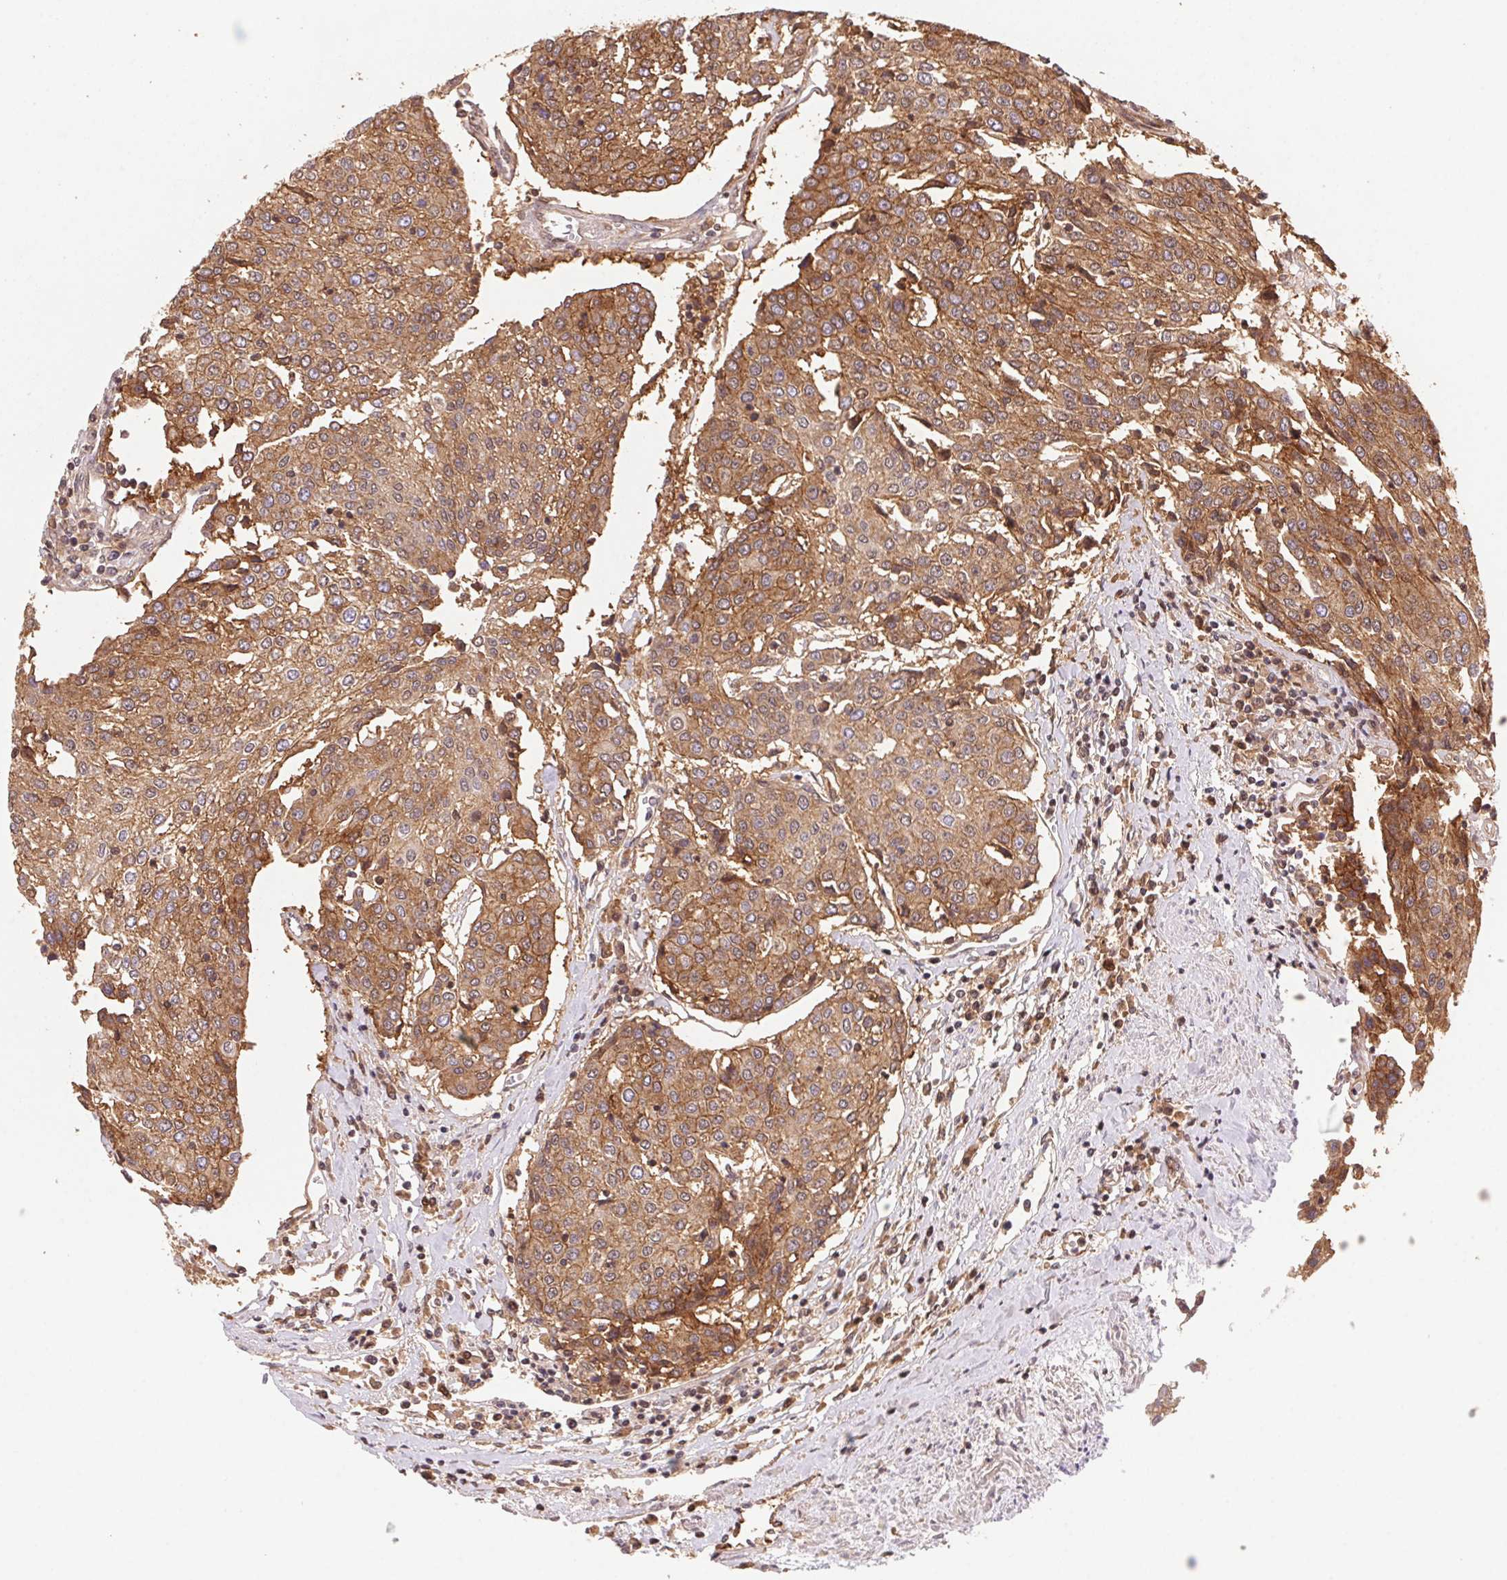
{"staining": {"intensity": "moderate", "quantity": ">75%", "location": "cytoplasmic/membranous"}, "tissue": "urothelial cancer", "cell_type": "Tumor cells", "image_type": "cancer", "snomed": [{"axis": "morphology", "description": "Urothelial carcinoma, High grade"}, {"axis": "topography", "description": "Urinary bladder"}], "caption": "Immunohistochemical staining of urothelial cancer shows medium levels of moderate cytoplasmic/membranous expression in approximately >75% of tumor cells.", "gene": "SLC52A2", "patient": {"sex": "female", "age": 85}}